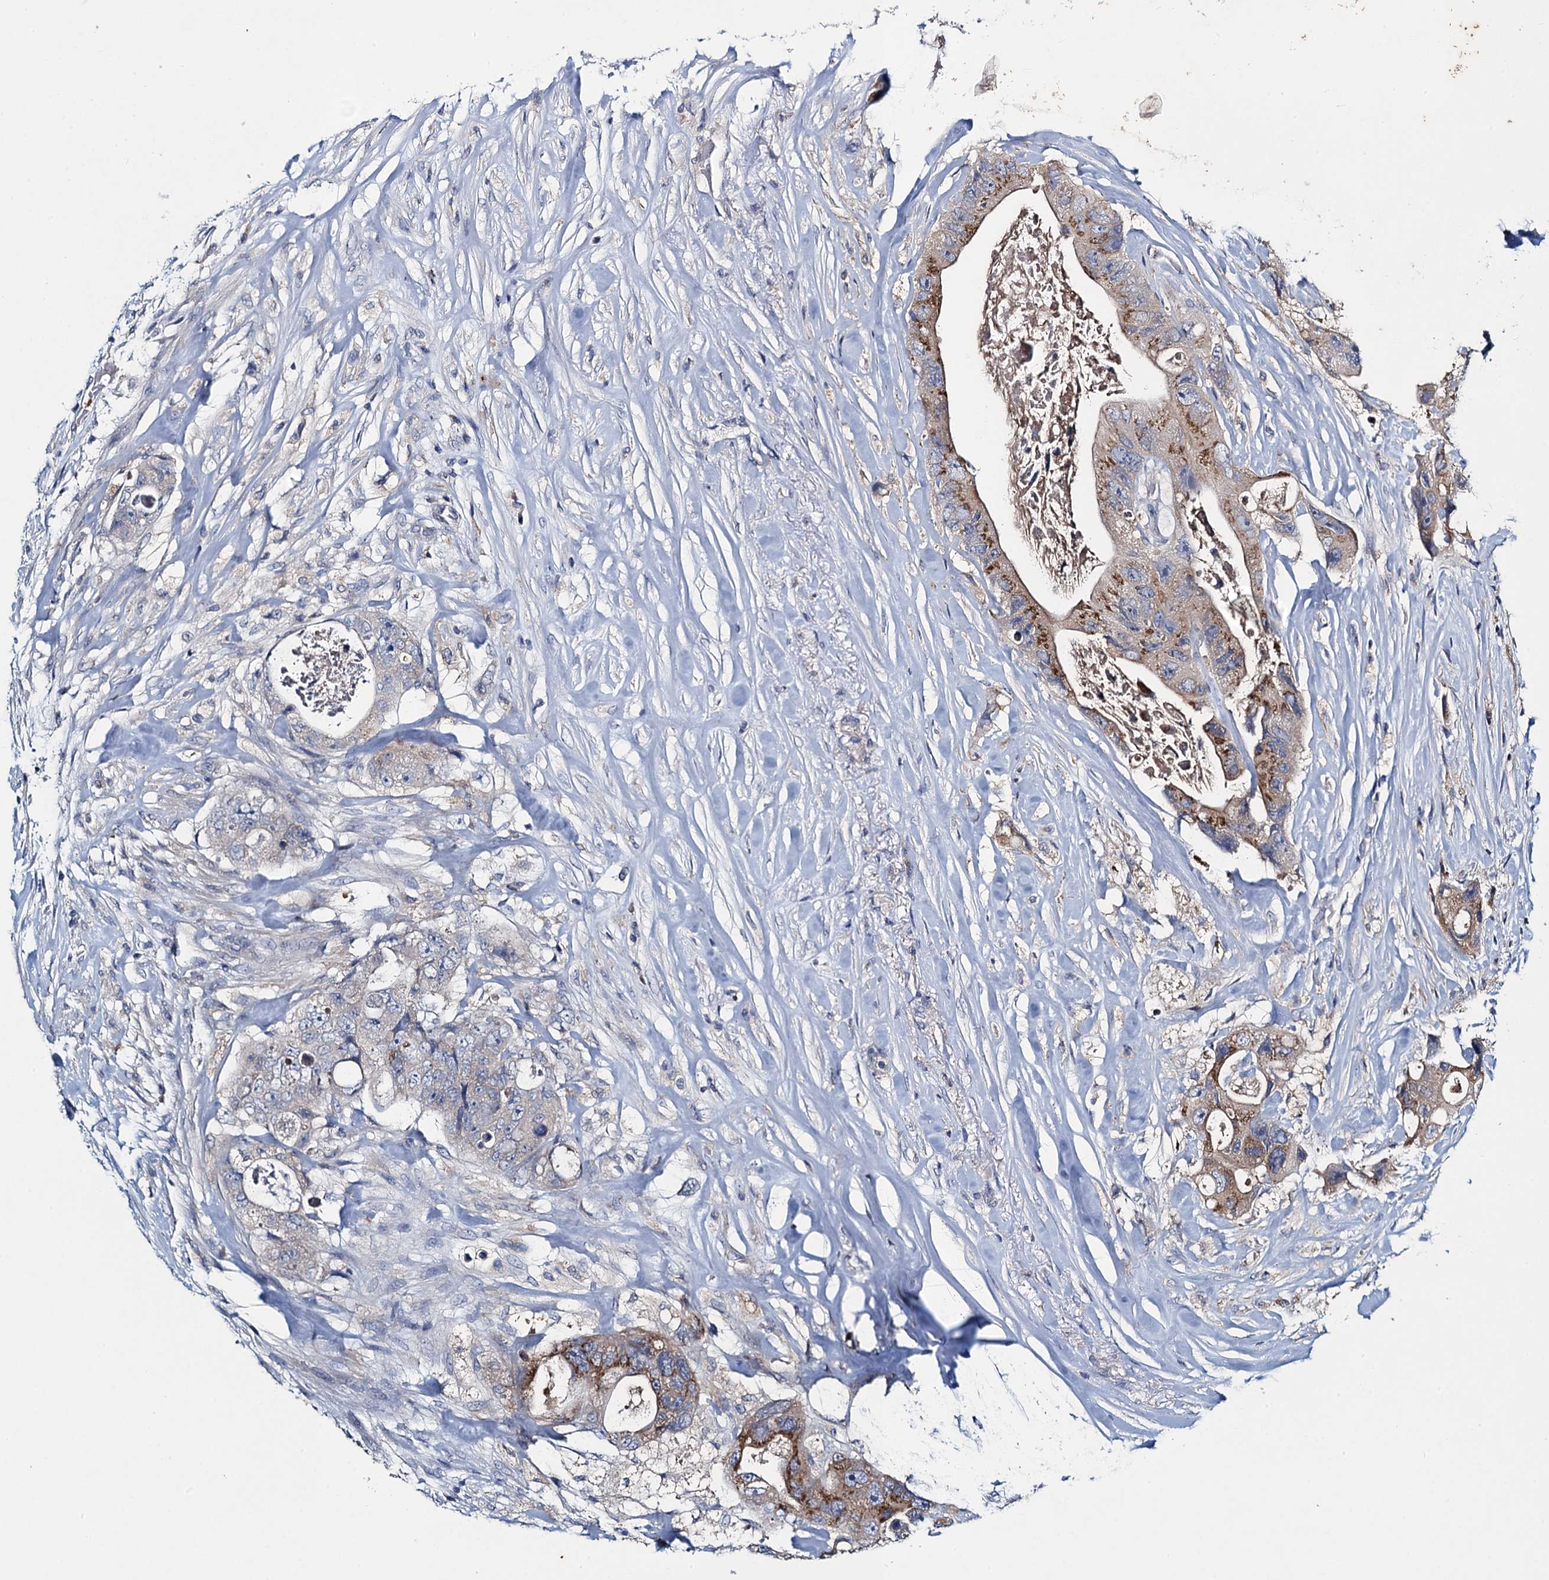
{"staining": {"intensity": "moderate", "quantity": "25%-75%", "location": "cytoplasmic/membranous"}, "tissue": "colorectal cancer", "cell_type": "Tumor cells", "image_type": "cancer", "snomed": [{"axis": "morphology", "description": "Adenocarcinoma, NOS"}, {"axis": "topography", "description": "Colon"}], "caption": "Immunohistochemistry histopathology image of human colorectal adenocarcinoma stained for a protein (brown), which exhibits medium levels of moderate cytoplasmic/membranous staining in about 25%-75% of tumor cells.", "gene": "SNAP29", "patient": {"sex": "female", "age": 46}}